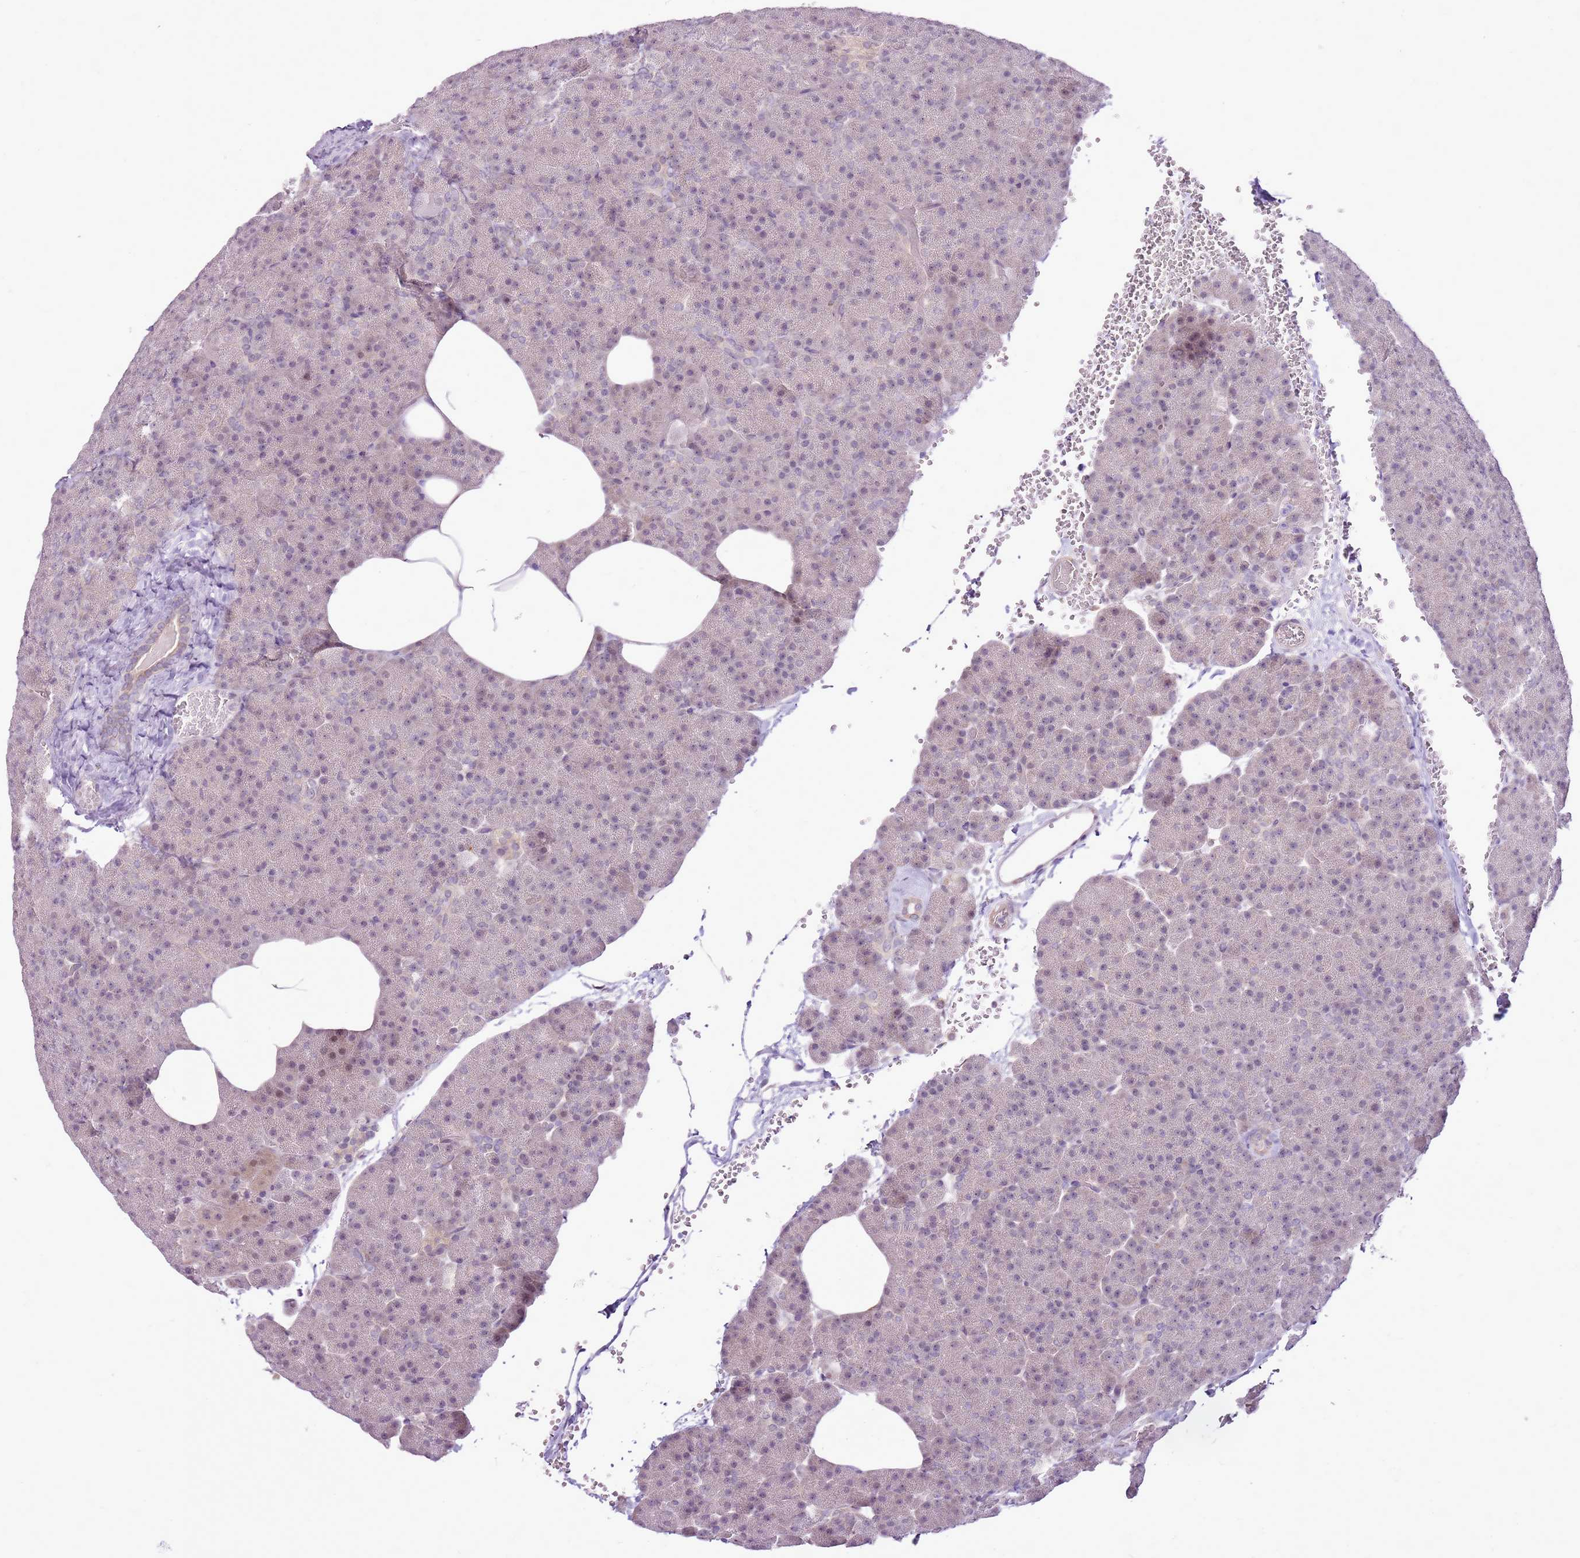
{"staining": {"intensity": "moderate", "quantity": "<25%", "location": "cytoplasmic/membranous"}, "tissue": "pancreas", "cell_type": "Exocrine glandular cells", "image_type": "normal", "snomed": [{"axis": "morphology", "description": "Normal tissue, NOS"}, {"axis": "morphology", "description": "Carcinoid, malignant, NOS"}, {"axis": "topography", "description": "Pancreas"}], "caption": "Protein expression analysis of benign human pancreas reveals moderate cytoplasmic/membranous staining in about <25% of exocrine glandular cells. (DAB (3,3'-diaminobenzidine) IHC with brightfield microscopy, high magnification).", "gene": "UGGT2", "patient": {"sex": "female", "age": 35}}